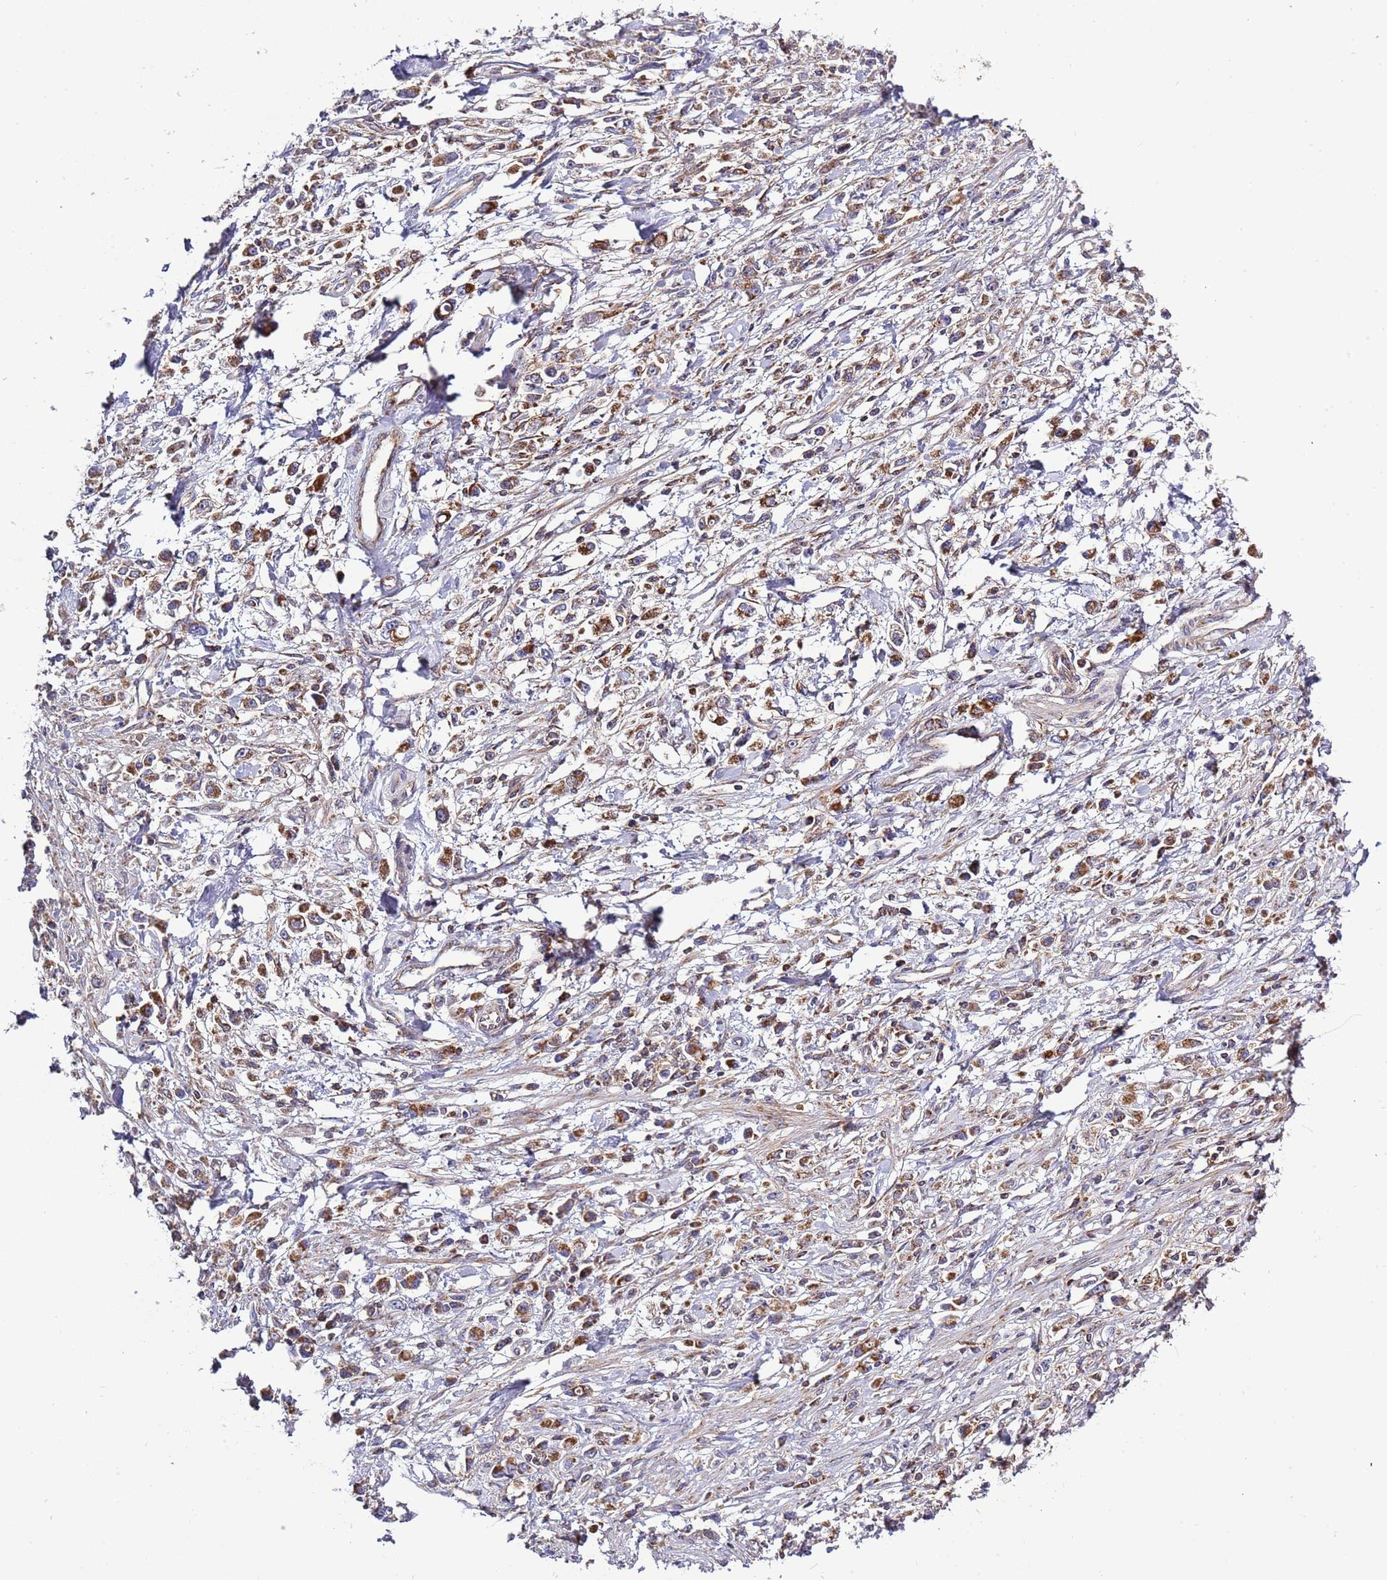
{"staining": {"intensity": "moderate", "quantity": ">75%", "location": "cytoplasmic/membranous"}, "tissue": "stomach cancer", "cell_type": "Tumor cells", "image_type": "cancer", "snomed": [{"axis": "morphology", "description": "Adenocarcinoma, NOS"}, {"axis": "topography", "description": "Stomach"}], "caption": "This histopathology image reveals immunohistochemistry (IHC) staining of human stomach adenocarcinoma, with medium moderate cytoplasmic/membranous staining in about >75% of tumor cells.", "gene": "IRS4", "patient": {"sex": "female", "age": 59}}